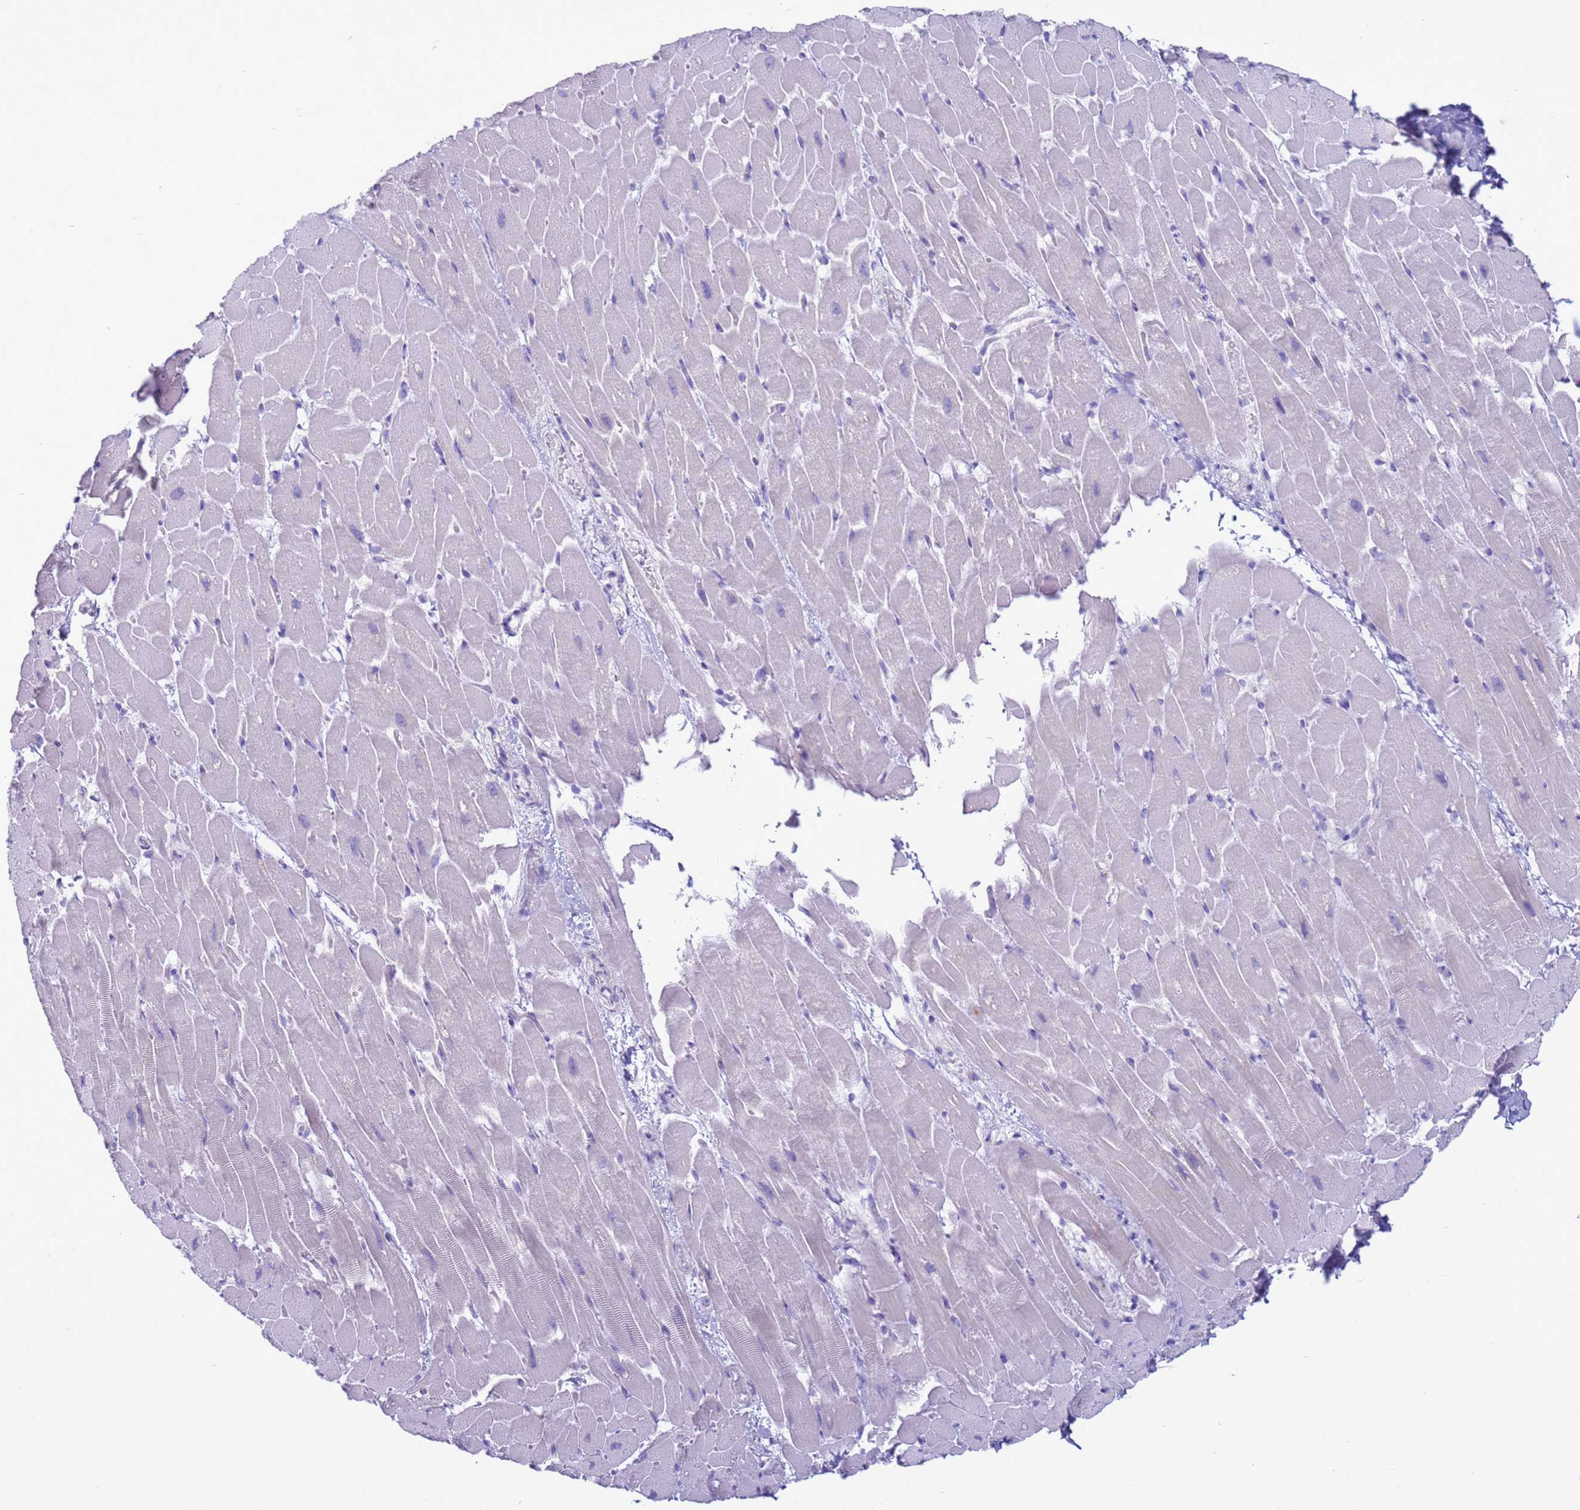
{"staining": {"intensity": "negative", "quantity": "none", "location": "none"}, "tissue": "heart muscle", "cell_type": "Cardiomyocytes", "image_type": "normal", "snomed": [{"axis": "morphology", "description": "Normal tissue, NOS"}, {"axis": "topography", "description": "Heart"}], "caption": "Heart muscle stained for a protein using IHC displays no expression cardiomyocytes.", "gene": "CST1", "patient": {"sex": "male", "age": 37}}